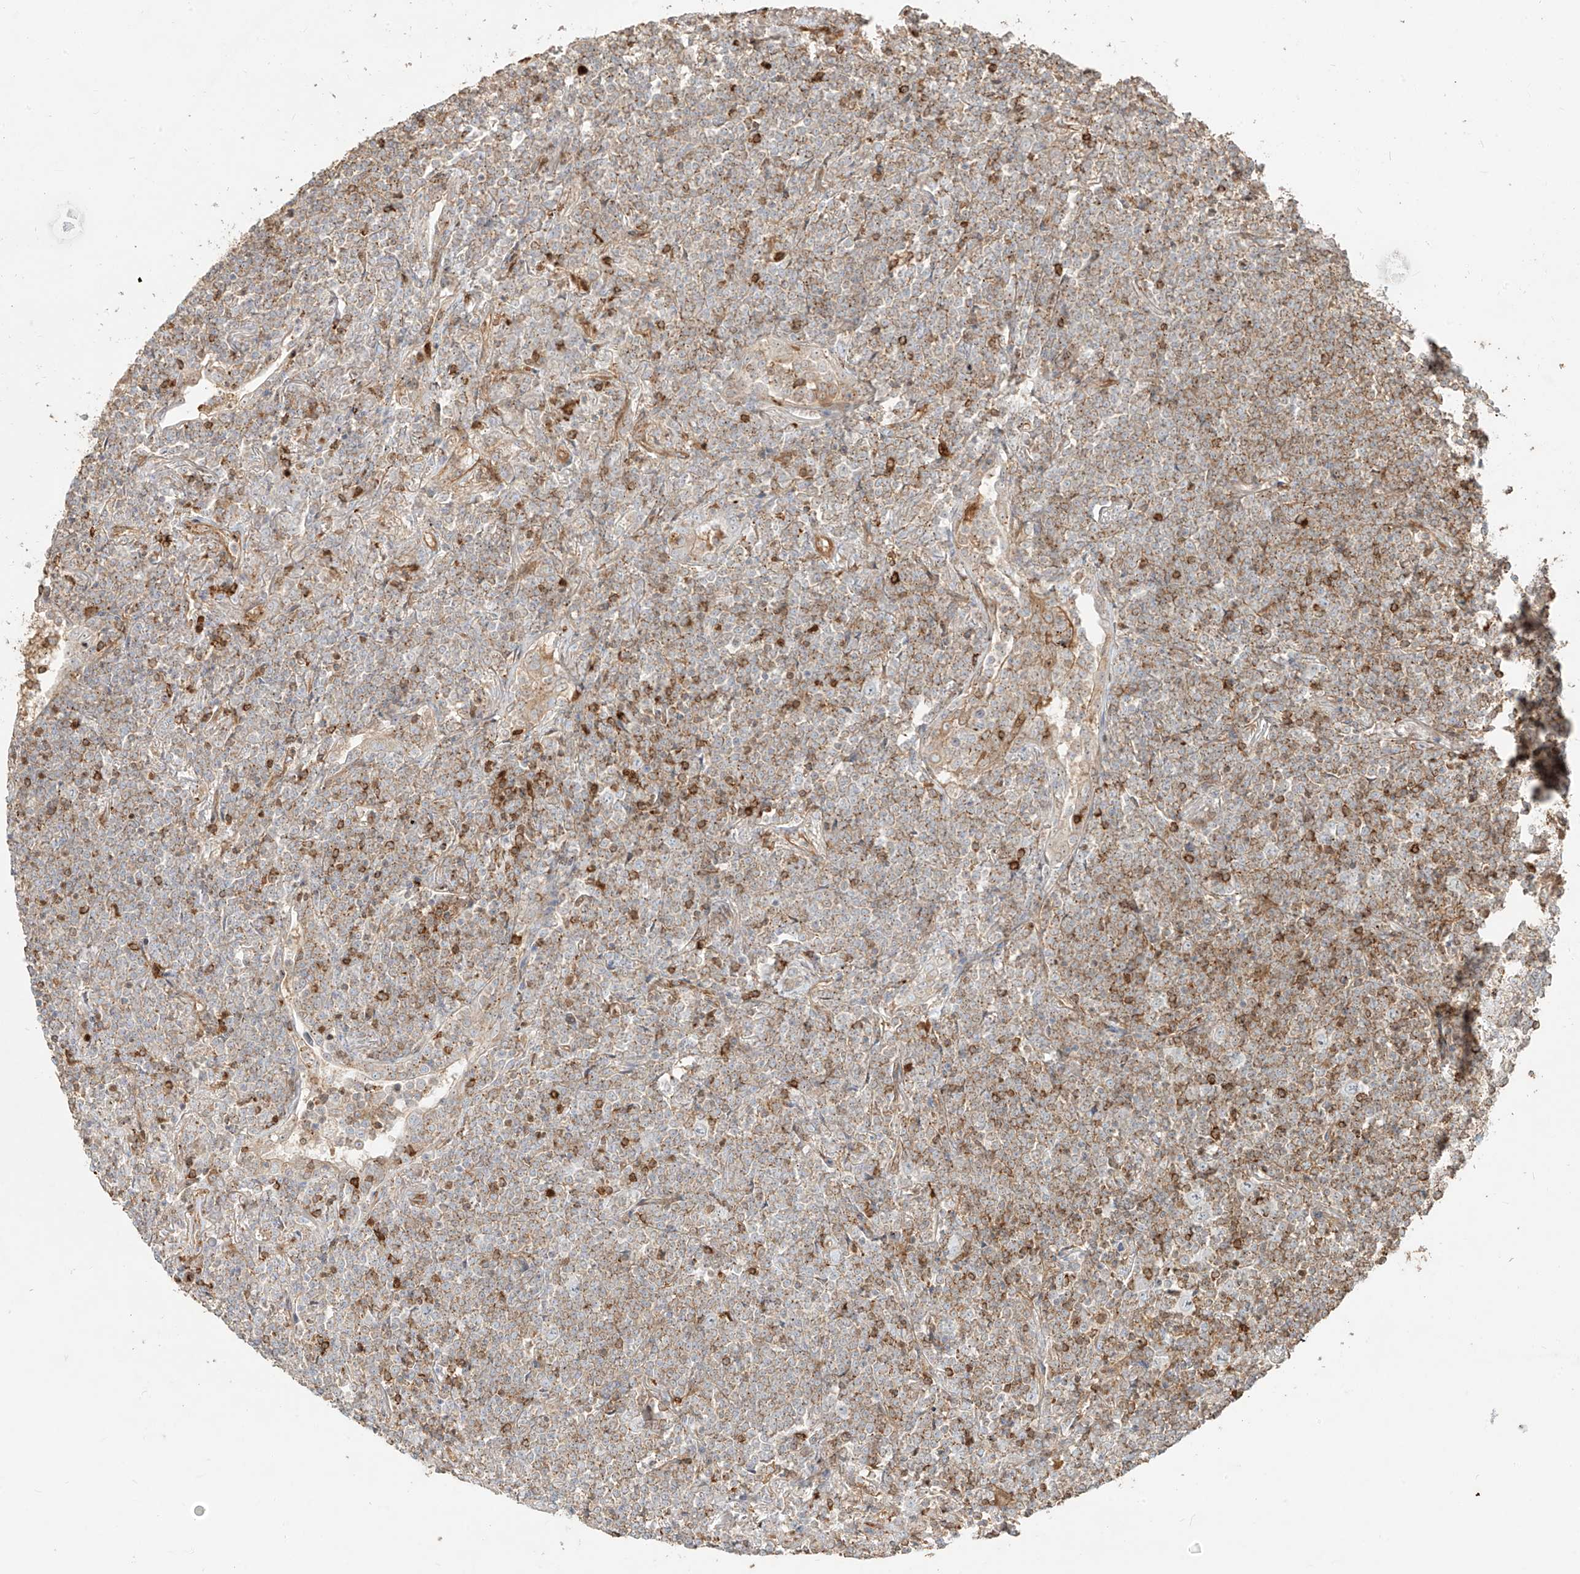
{"staining": {"intensity": "moderate", "quantity": "25%-75%", "location": "cytoplasmic/membranous"}, "tissue": "lymphoma", "cell_type": "Tumor cells", "image_type": "cancer", "snomed": [{"axis": "morphology", "description": "Malignant lymphoma, non-Hodgkin's type, Low grade"}, {"axis": "topography", "description": "Lung"}], "caption": "Brown immunohistochemical staining in malignant lymphoma, non-Hodgkin's type (low-grade) shows moderate cytoplasmic/membranous expression in about 25%-75% of tumor cells.", "gene": "SNX9", "patient": {"sex": "female", "age": 71}}